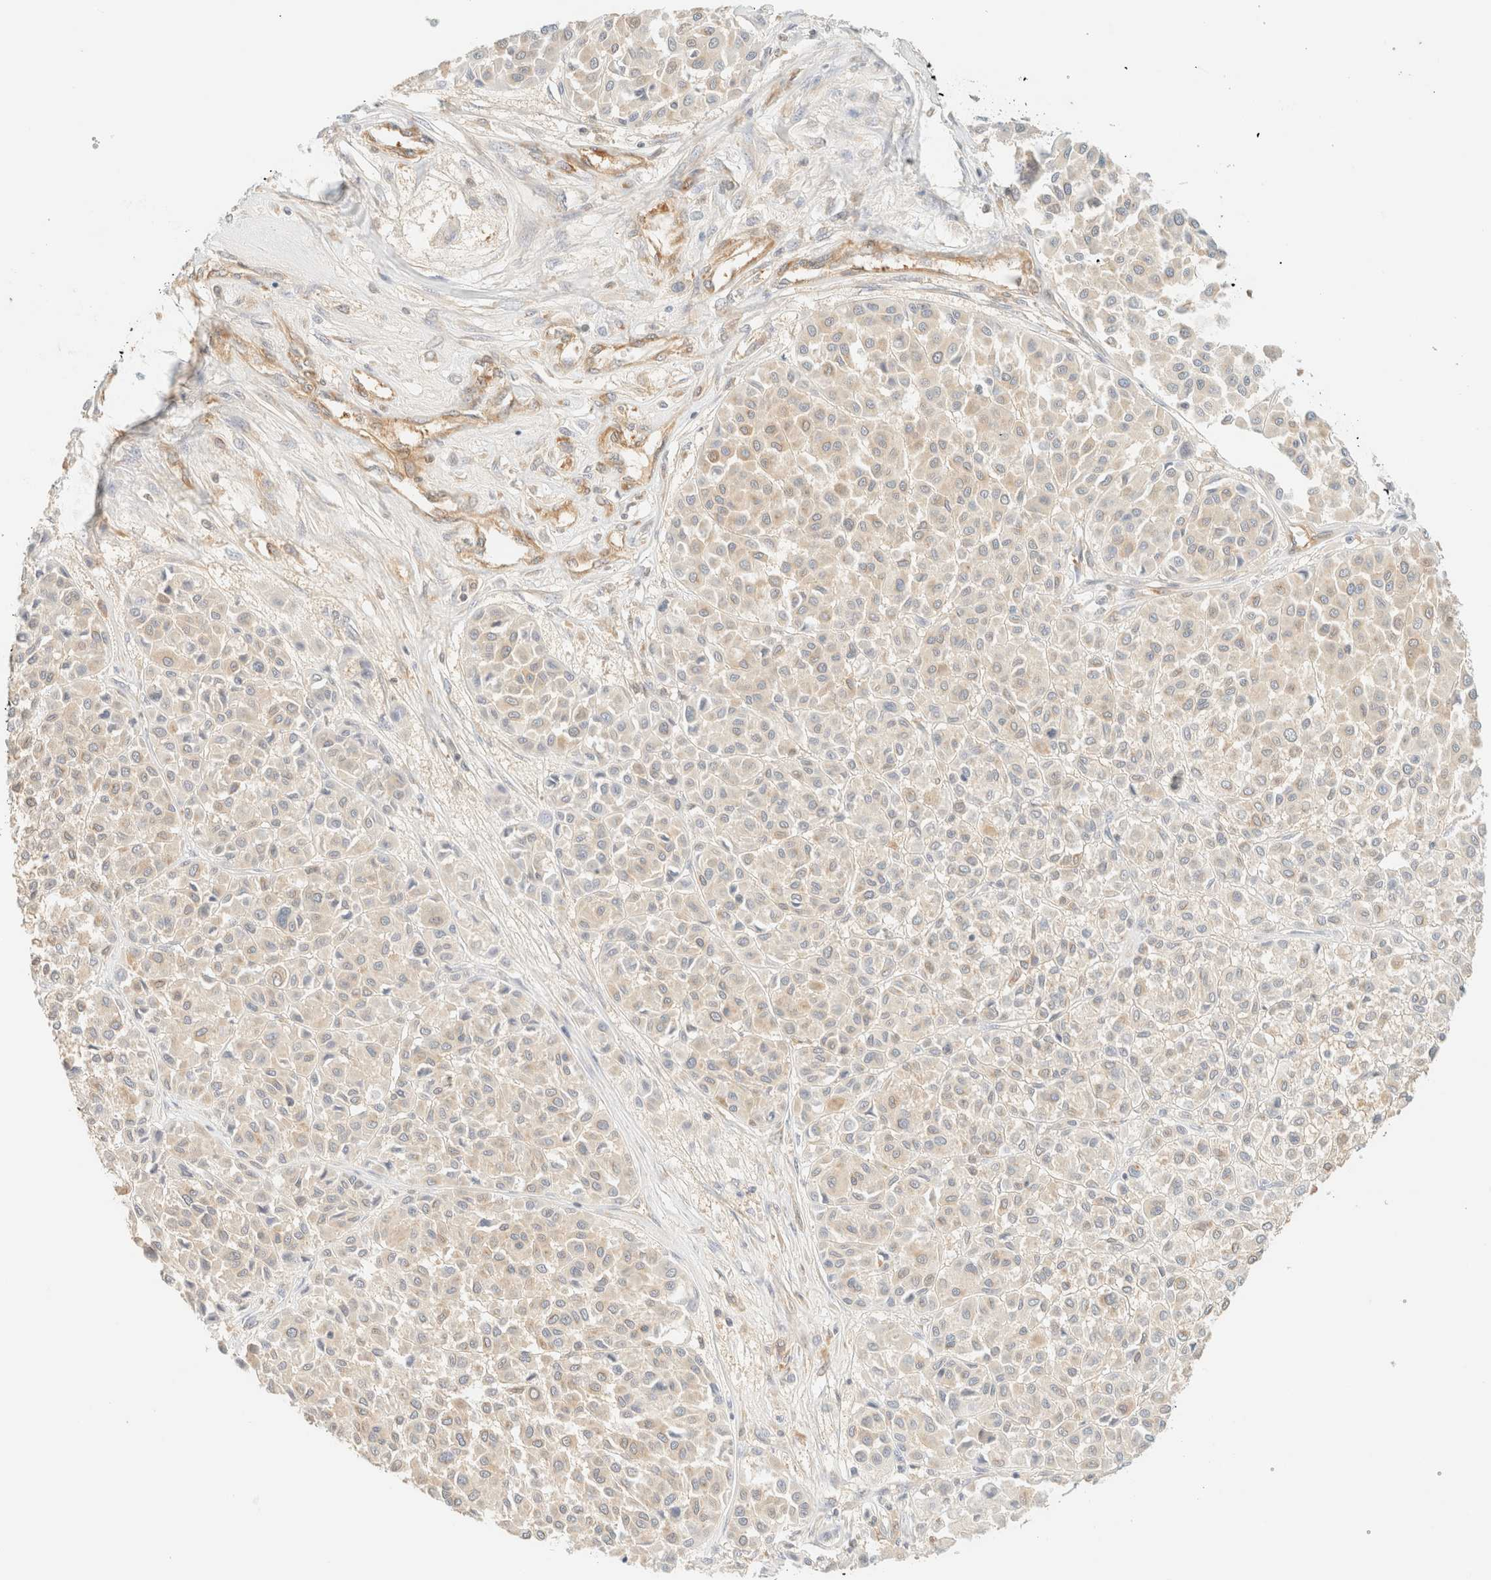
{"staining": {"intensity": "weak", "quantity": "<25%", "location": "cytoplasmic/membranous"}, "tissue": "melanoma", "cell_type": "Tumor cells", "image_type": "cancer", "snomed": [{"axis": "morphology", "description": "Malignant melanoma, Metastatic site"}, {"axis": "topography", "description": "Soft tissue"}], "caption": "IHC of human melanoma reveals no positivity in tumor cells.", "gene": "FHOD1", "patient": {"sex": "male", "age": 41}}